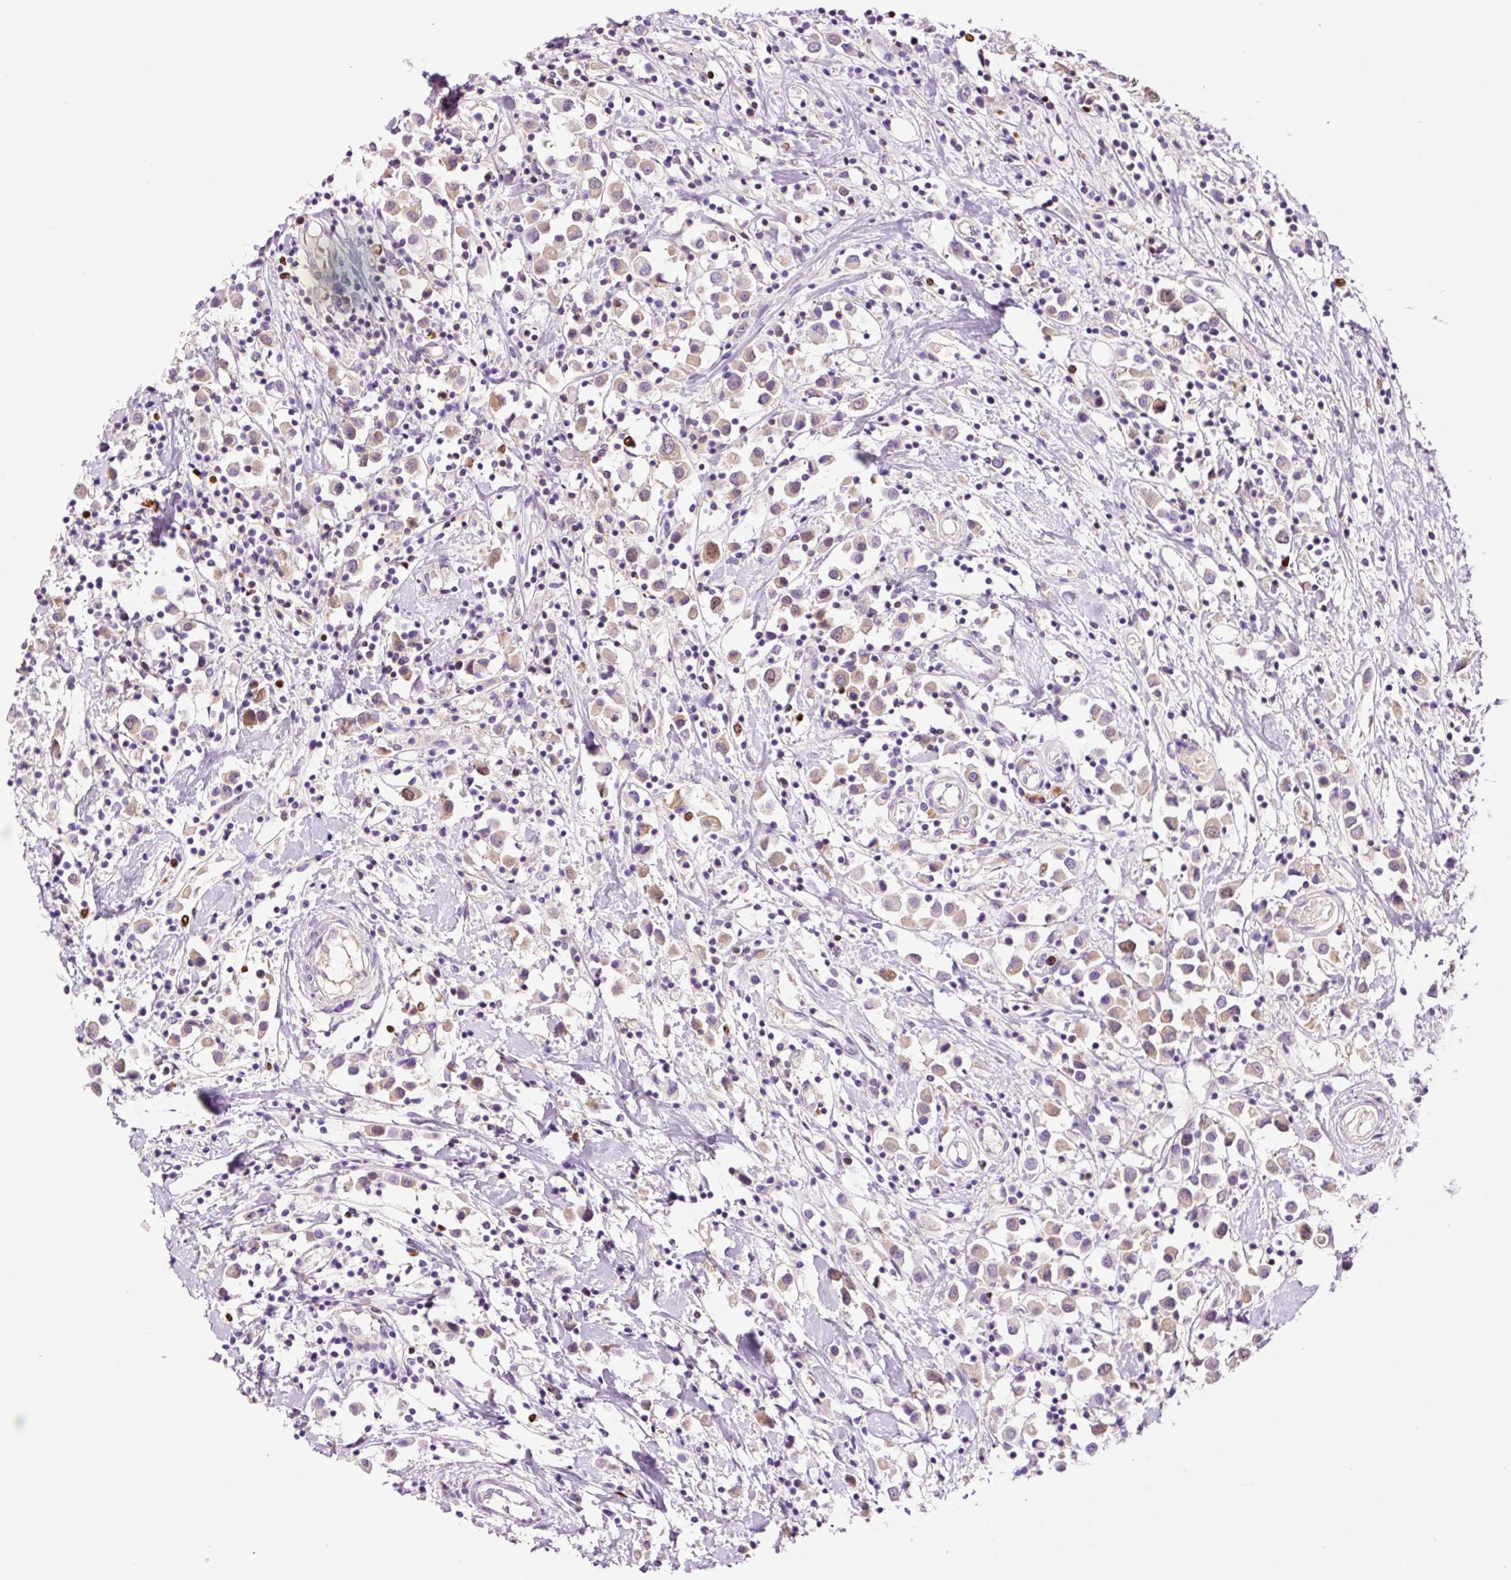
{"staining": {"intensity": "weak", "quantity": ">75%", "location": "cytoplasmic/membranous"}, "tissue": "breast cancer", "cell_type": "Tumor cells", "image_type": "cancer", "snomed": [{"axis": "morphology", "description": "Duct carcinoma"}, {"axis": "topography", "description": "Breast"}], "caption": "IHC (DAB (3,3'-diaminobenzidine)) staining of invasive ductal carcinoma (breast) shows weak cytoplasmic/membranous protein staining in approximately >75% of tumor cells. Nuclei are stained in blue.", "gene": "DPPA4", "patient": {"sex": "female", "age": 61}}